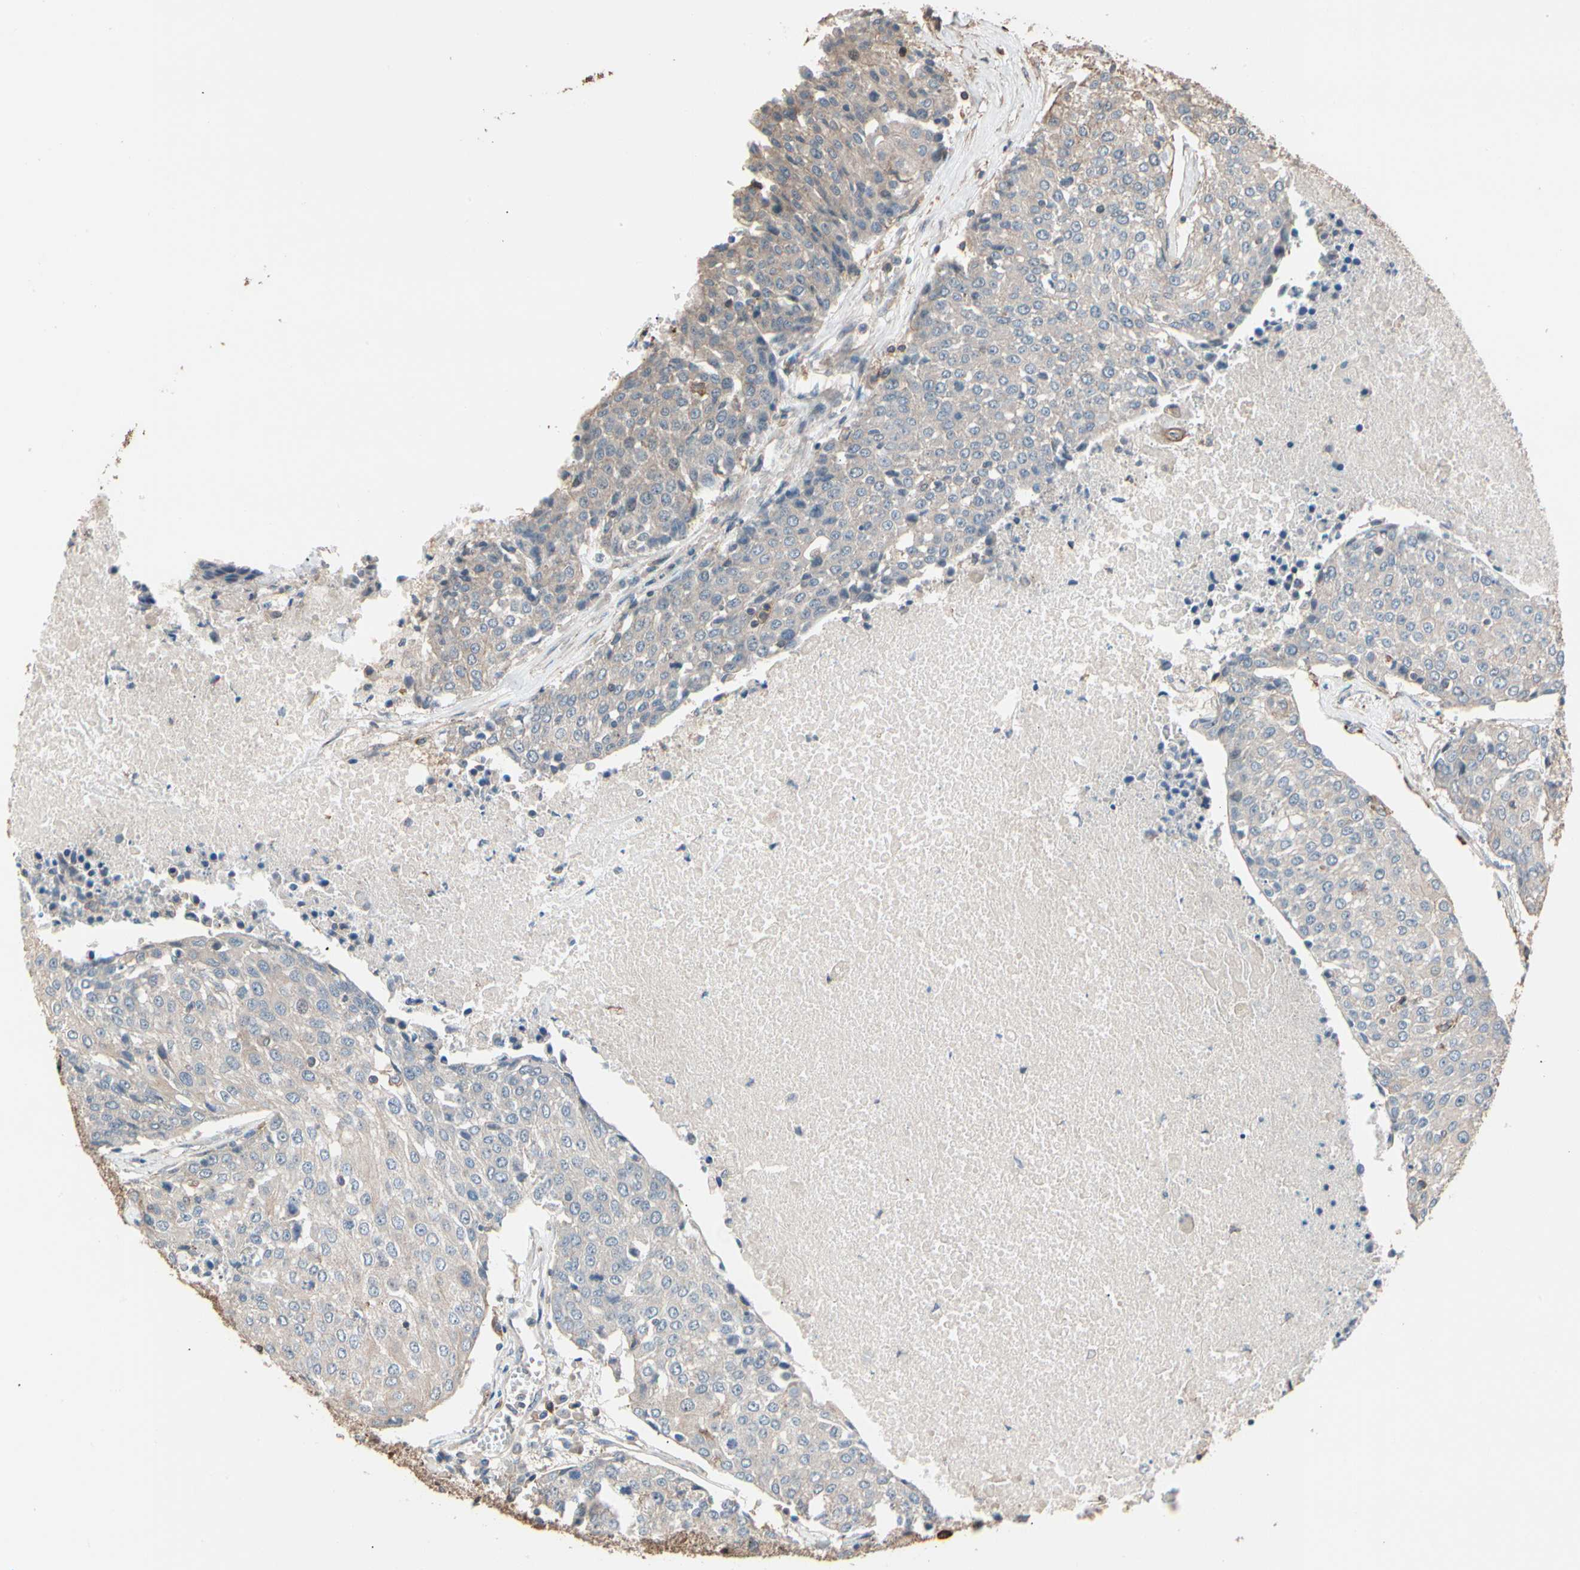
{"staining": {"intensity": "weak", "quantity": "25%-75%", "location": "cytoplasmic/membranous"}, "tissue": "urothelial cancer", "cell_type": "Tumor cells", "image_type": "cancer", "snomed": [{"axis": "morphology", "description": "Urothelial carcinoma, High grade"}, {"axis": "topography", "description": "Urinary bladder"}], "caption": "An IHC image of neoplastic tissue is shown. Protein staining in brown labels weak cytoplasmic/membranous positivity in urothelial cancer within tumor cells.", "gene": "MAPK13", "patient": {"sex": "female", "age": 85}}